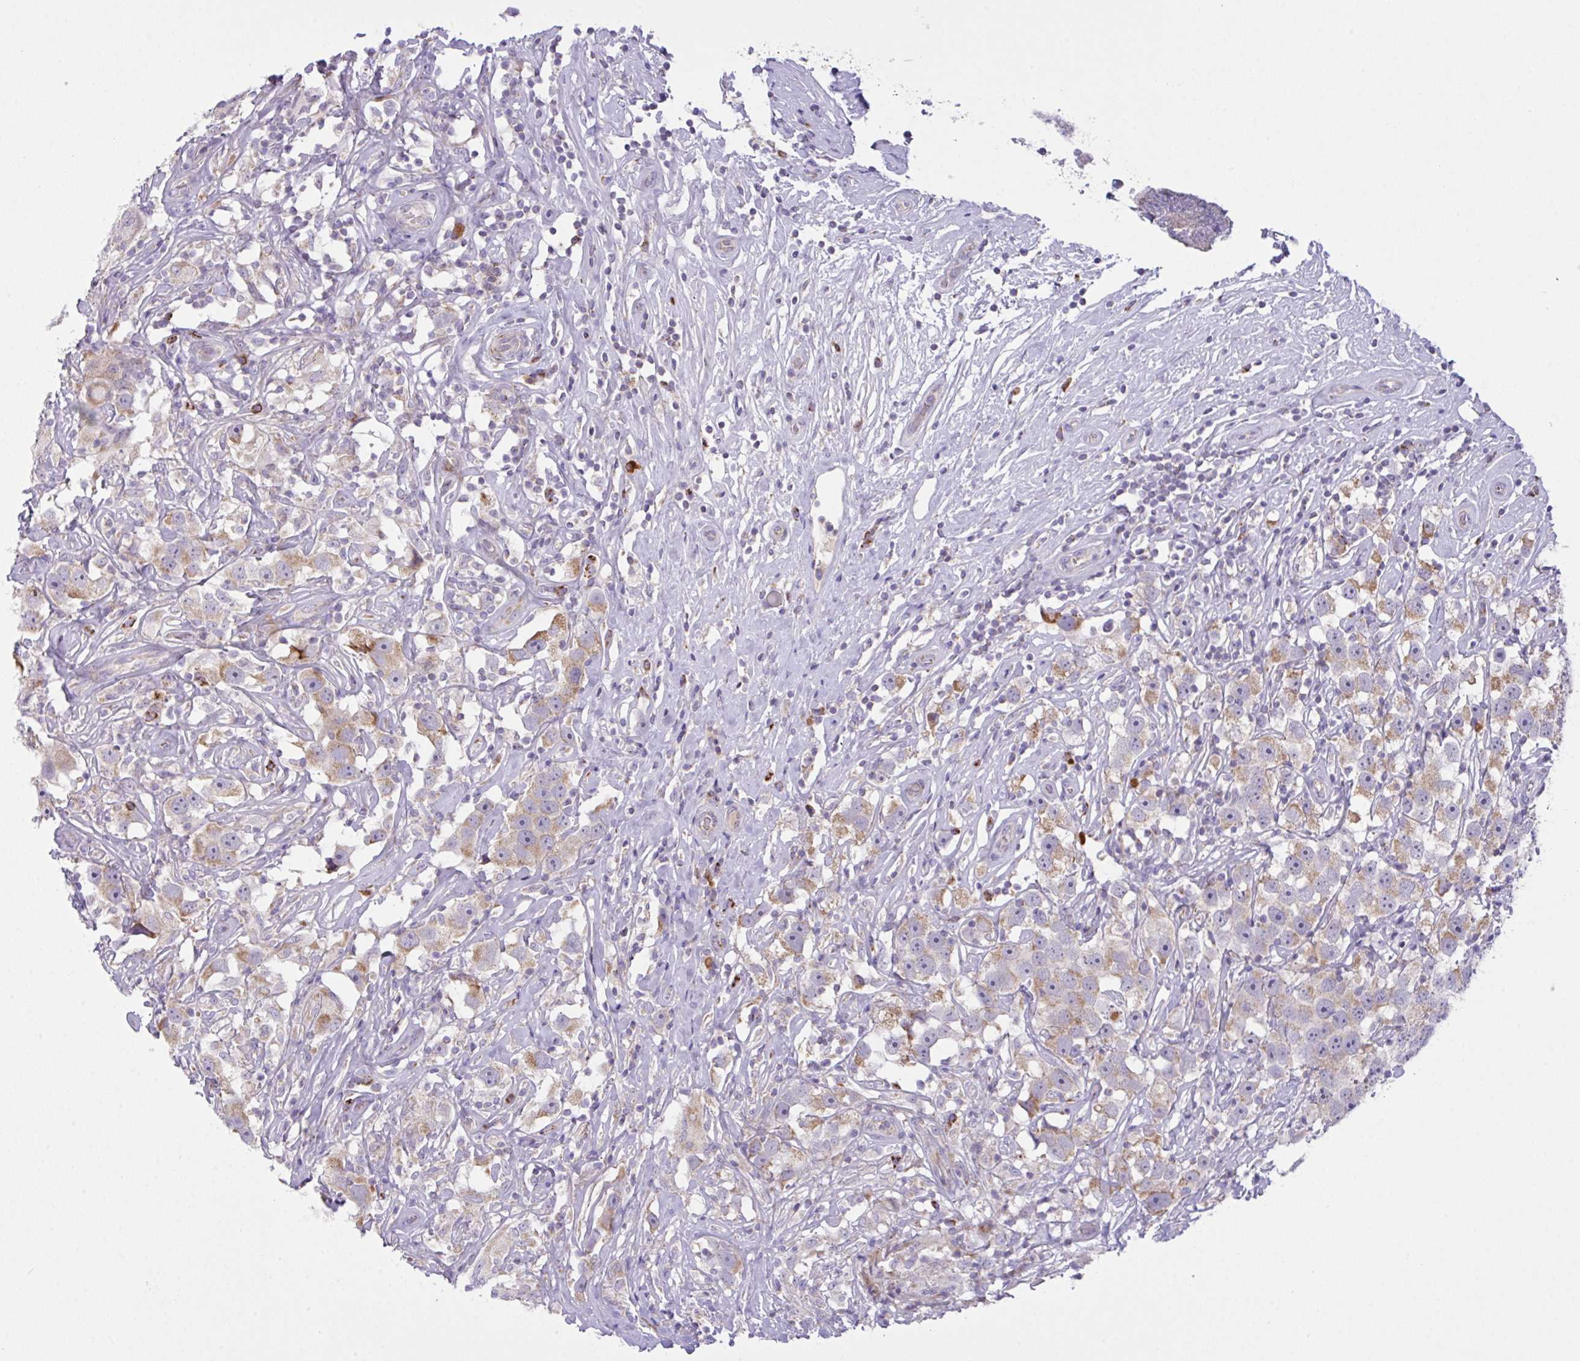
{"staining": {"intensity": "moderate", "quantity": ">75%", "location": "cytoplasmic/membranous"}, "tissue": "testis cancer", "cell_type": "Tumor cells", "image_type": "cancer", "snomed": [{"axis": "morphology", "description": "Seminoma, NOS"}, {"axis": "topography", "description": "Testis"}], "caption": "Tumor cells display moderate cytoplasmic/membranous expression in approximately >75% of cells in testis cancer.", "gene": "CHDH", "patient": {"sex": "male", "age": 49}}